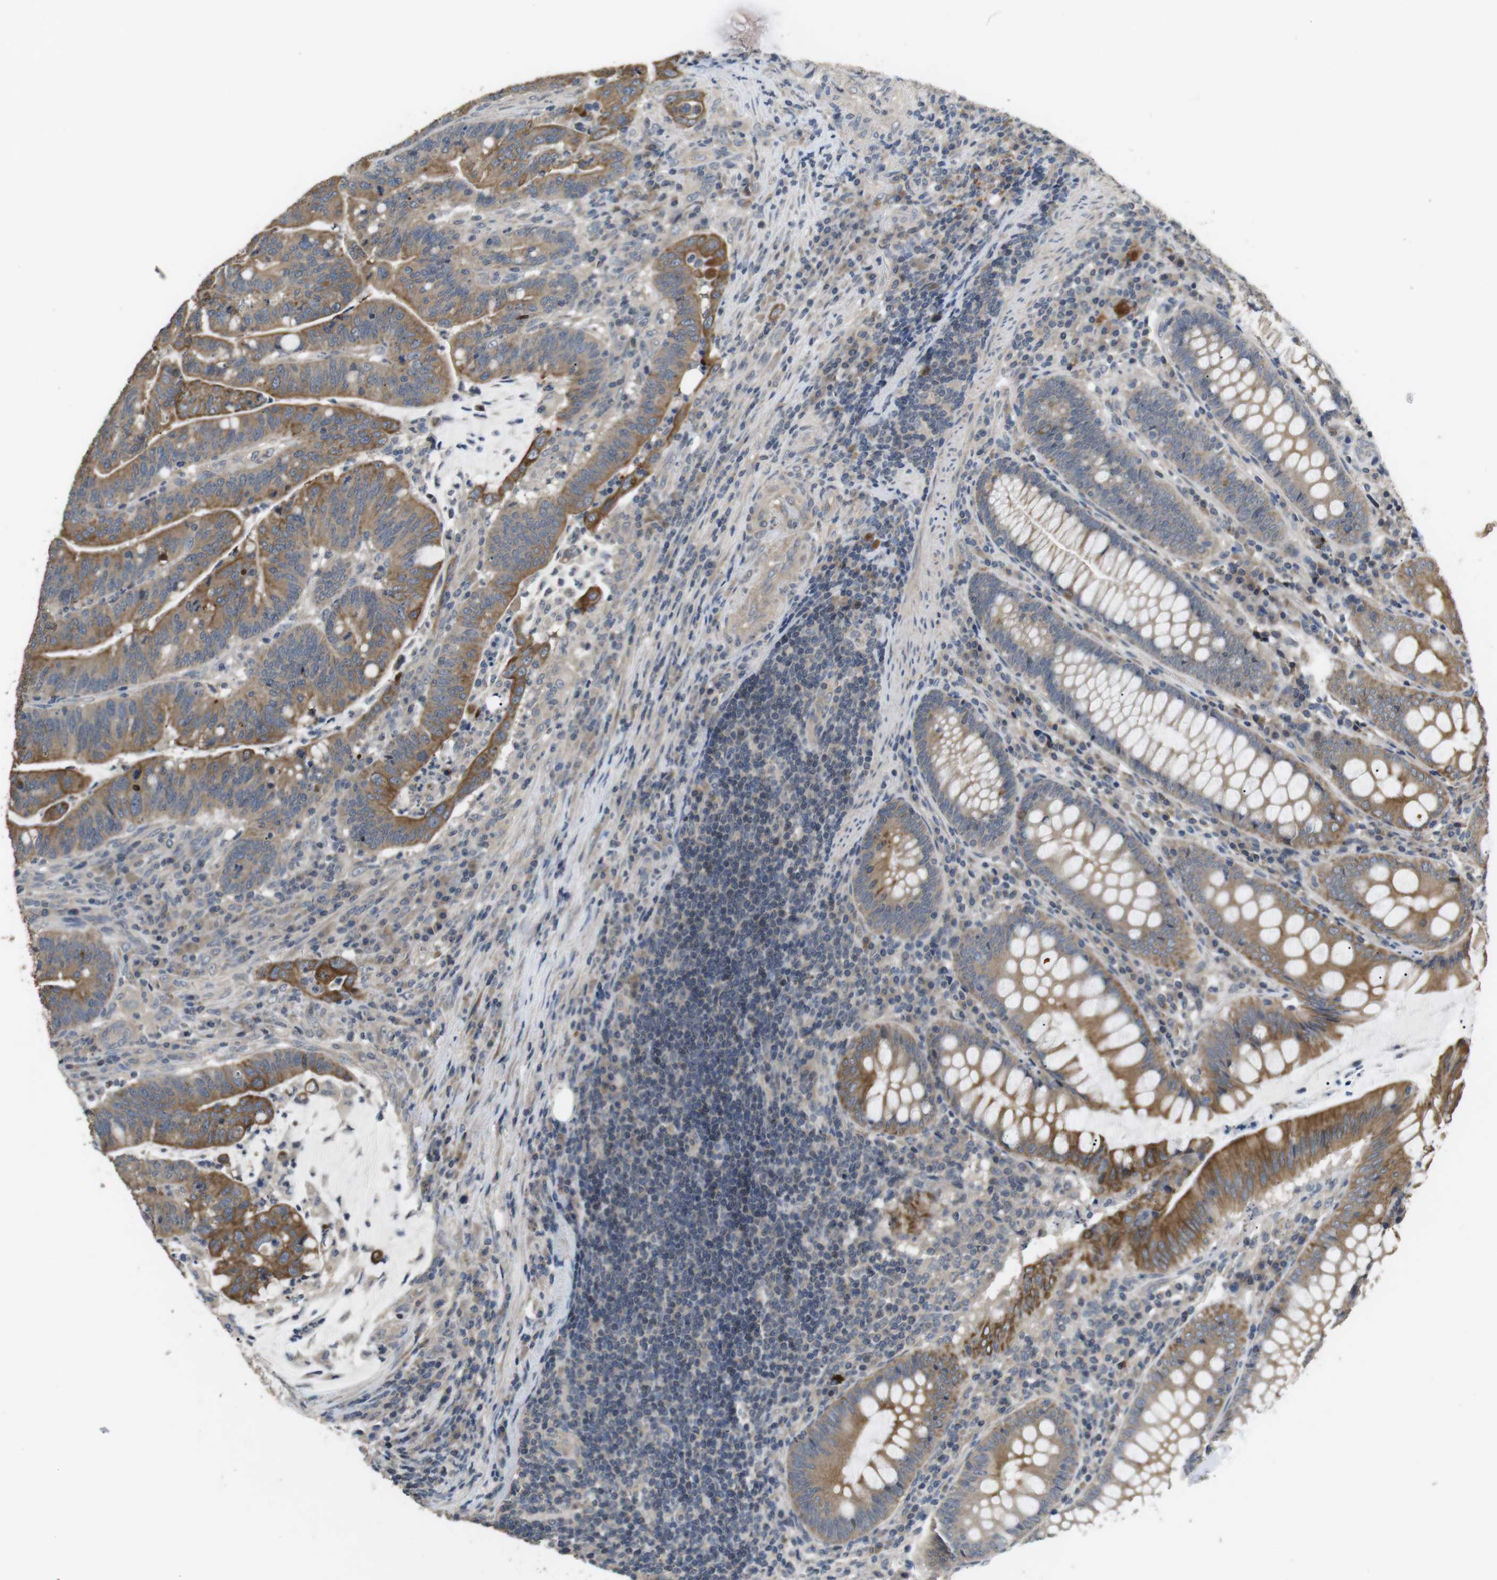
{"staining": {"intensity": "moderate", "quantity": ">75%", "location": "cytoplasmic/membranous"}, "tissue": "colorectal cancer", "cell_type": "Tumor cells", "image_type": "cancer", "snomed": [{"axis": "morphology", "description": "Normal tissue, NOS"}, {"axis": "morphology", "description": "Adenocarcinoma, NOS"}, {"axis": "topography", "description": "Colon"}], "caption": "Tumor cells reveal medium levels of moderate cytoplasmic/membranous positivity in about >75% of cells in human colorectal cancer (adenocarcinoma).", "gene": "ADGRL3", "patient": {"sex": "female", "age": 66}}